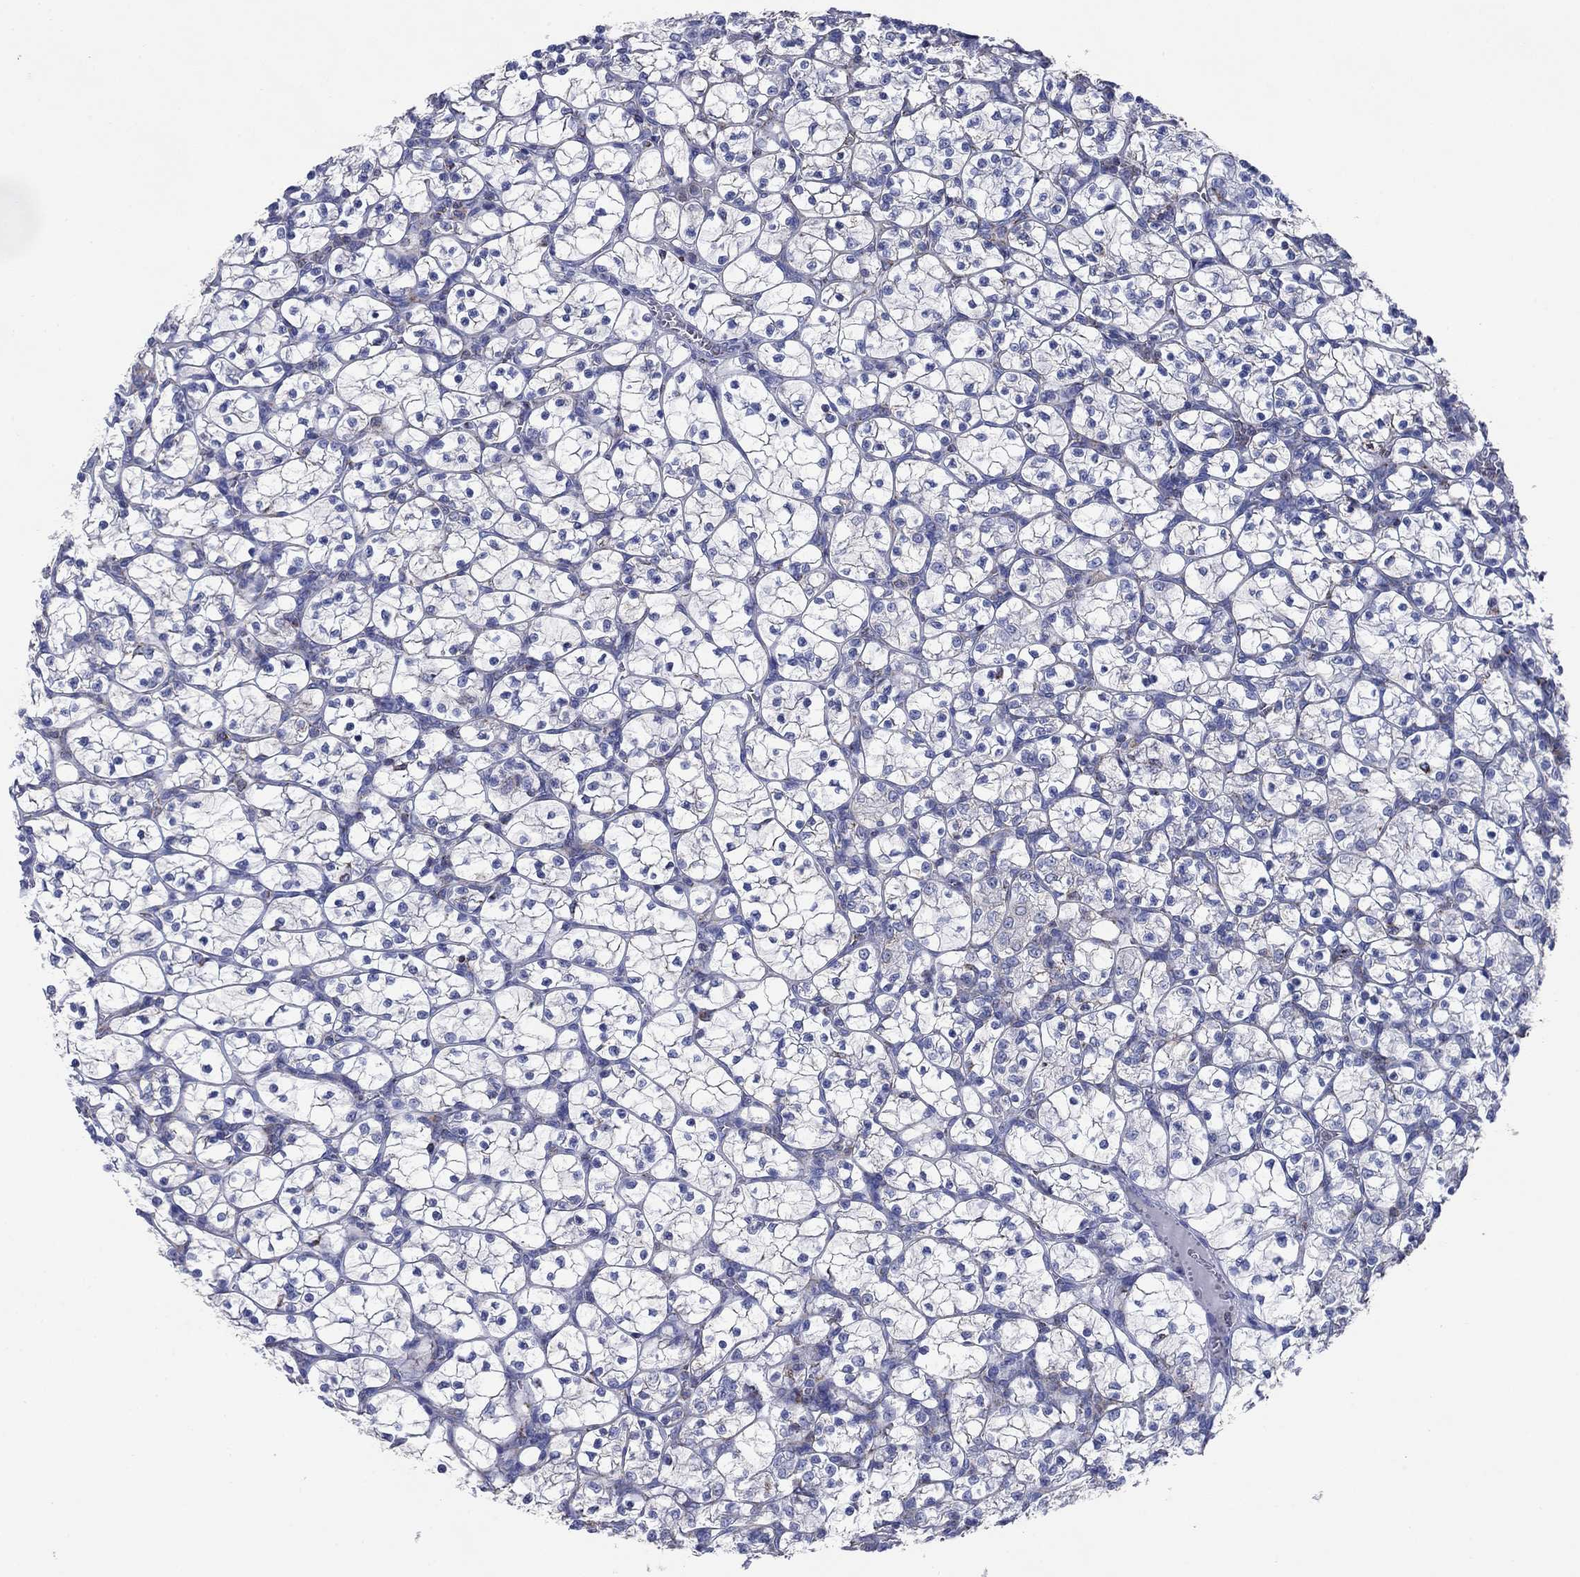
{"staining": {"intensity": "negative", "quantity": "none", "location": "none"}, "tissue": "renal cancer", "cell_type": "Tumor cells", "image_type": "cancer", "snomed": [{"axis": "morphology", "description": "Adenocarcinoma, NOS"}, {"axis": "topography", "description": "Kidney"}], "caption": "The histopathology image reveals no staining of tumor cells in renal cancer (adenocarcinoma).", "gene": "NDUFA4L2", "patient": {"sex": "female", "age": 89}}